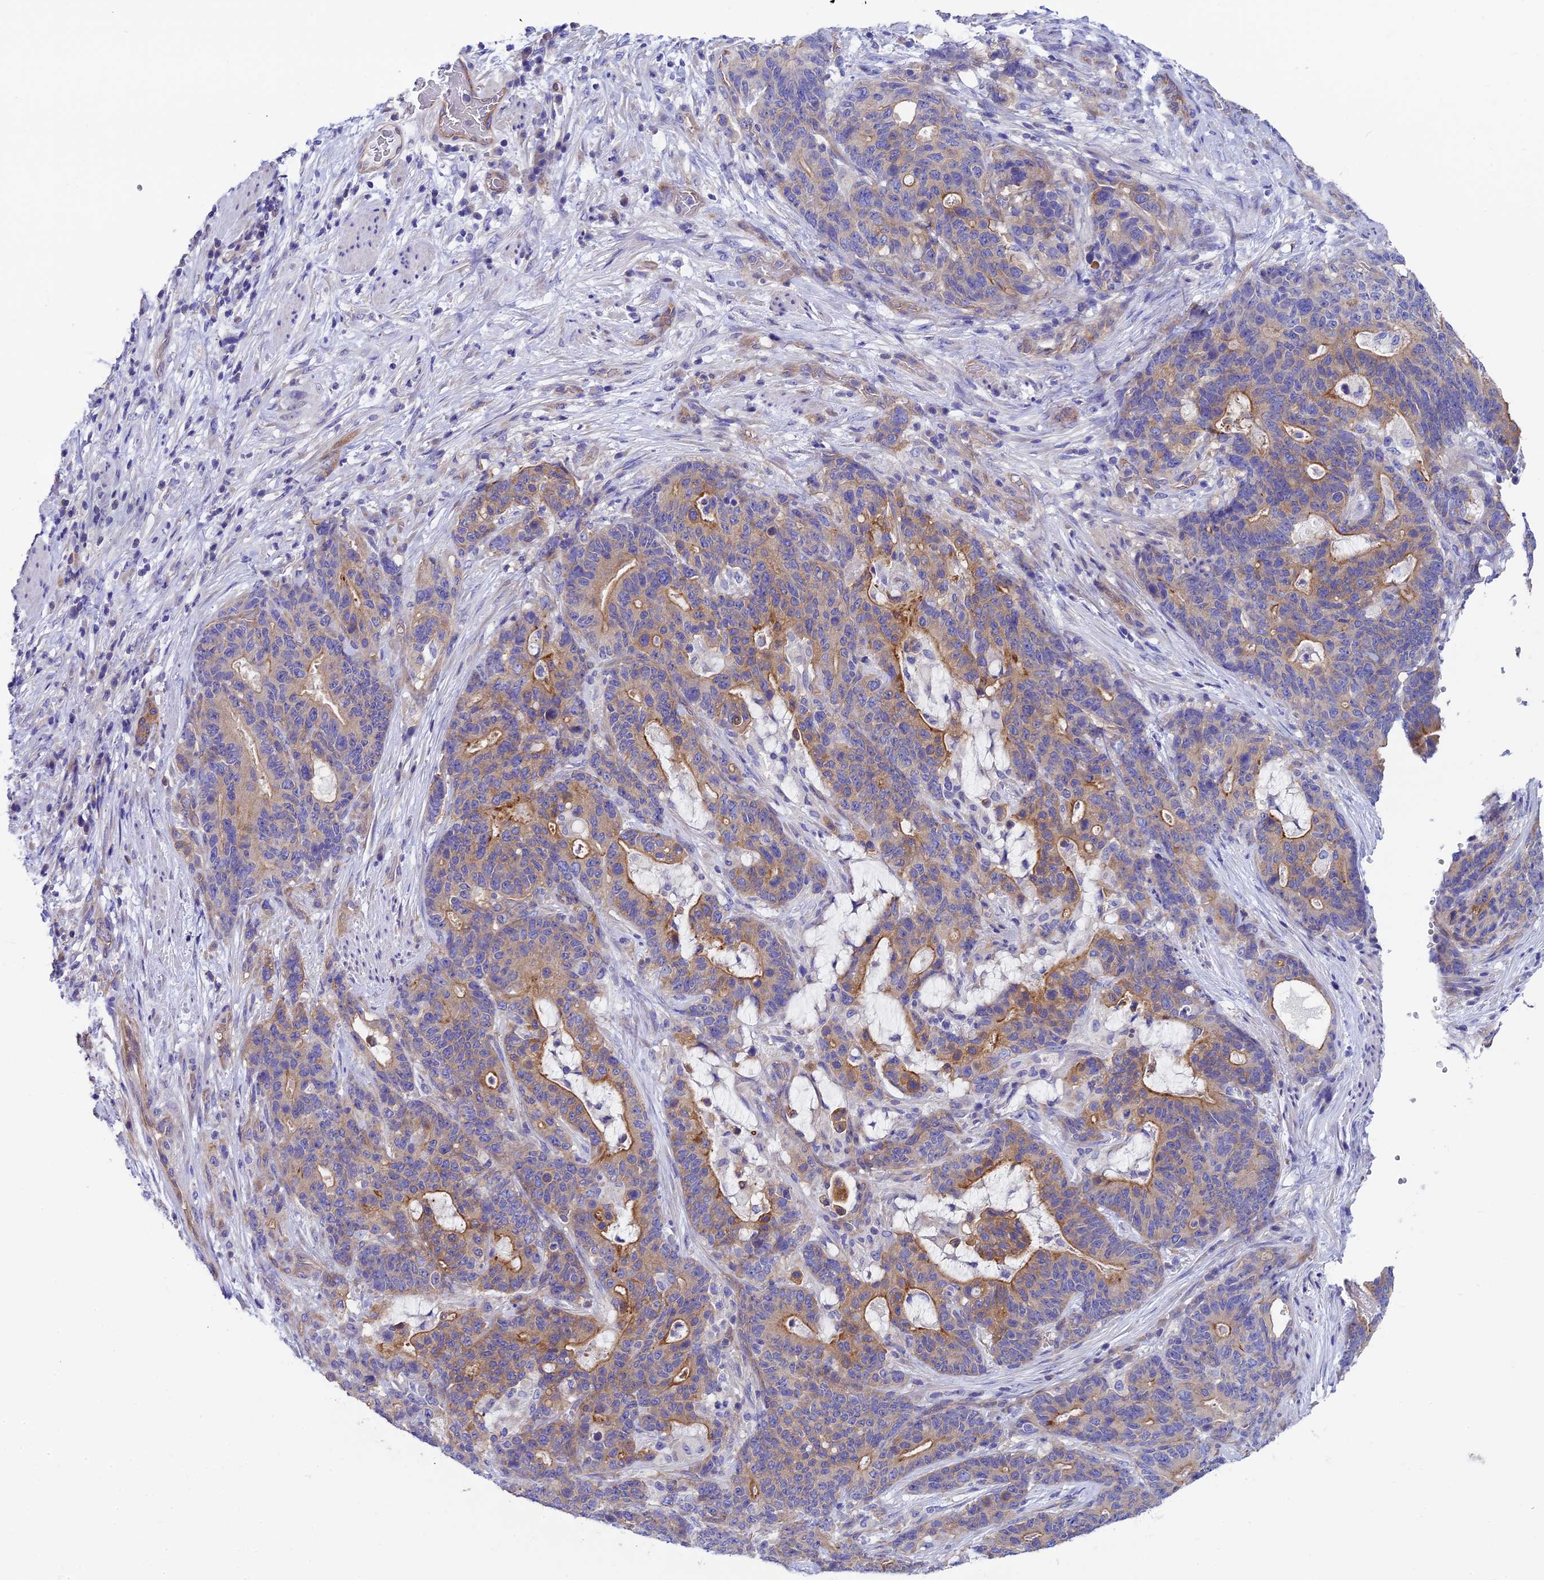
{"staining": {"intensity": "moderate", "quantity": "25%-75%", "location": "cytoplasmic/membranous"}, "tissue": "stomach cancer", "cell_type": "Tumor cells", "image_type": "cancer", "snomed": [{"axis": "morphology", "description": "Normal tissue, NOS"}, {"axis": "morphology", "description": "Adenocarcinoma, NOS"}, {"axis": "topography", "description": "Stomach"}], "caption": "Tumor cells reveal moderate cytoplasmic/membranous expression in approximately 25%-75% of cells in stomach cancer (adenocarcinoma). (IHC, brightfield microscopy, high magnification).", "gene": "PPFIA3", "patient": {"sex": "female", "age": 64}}